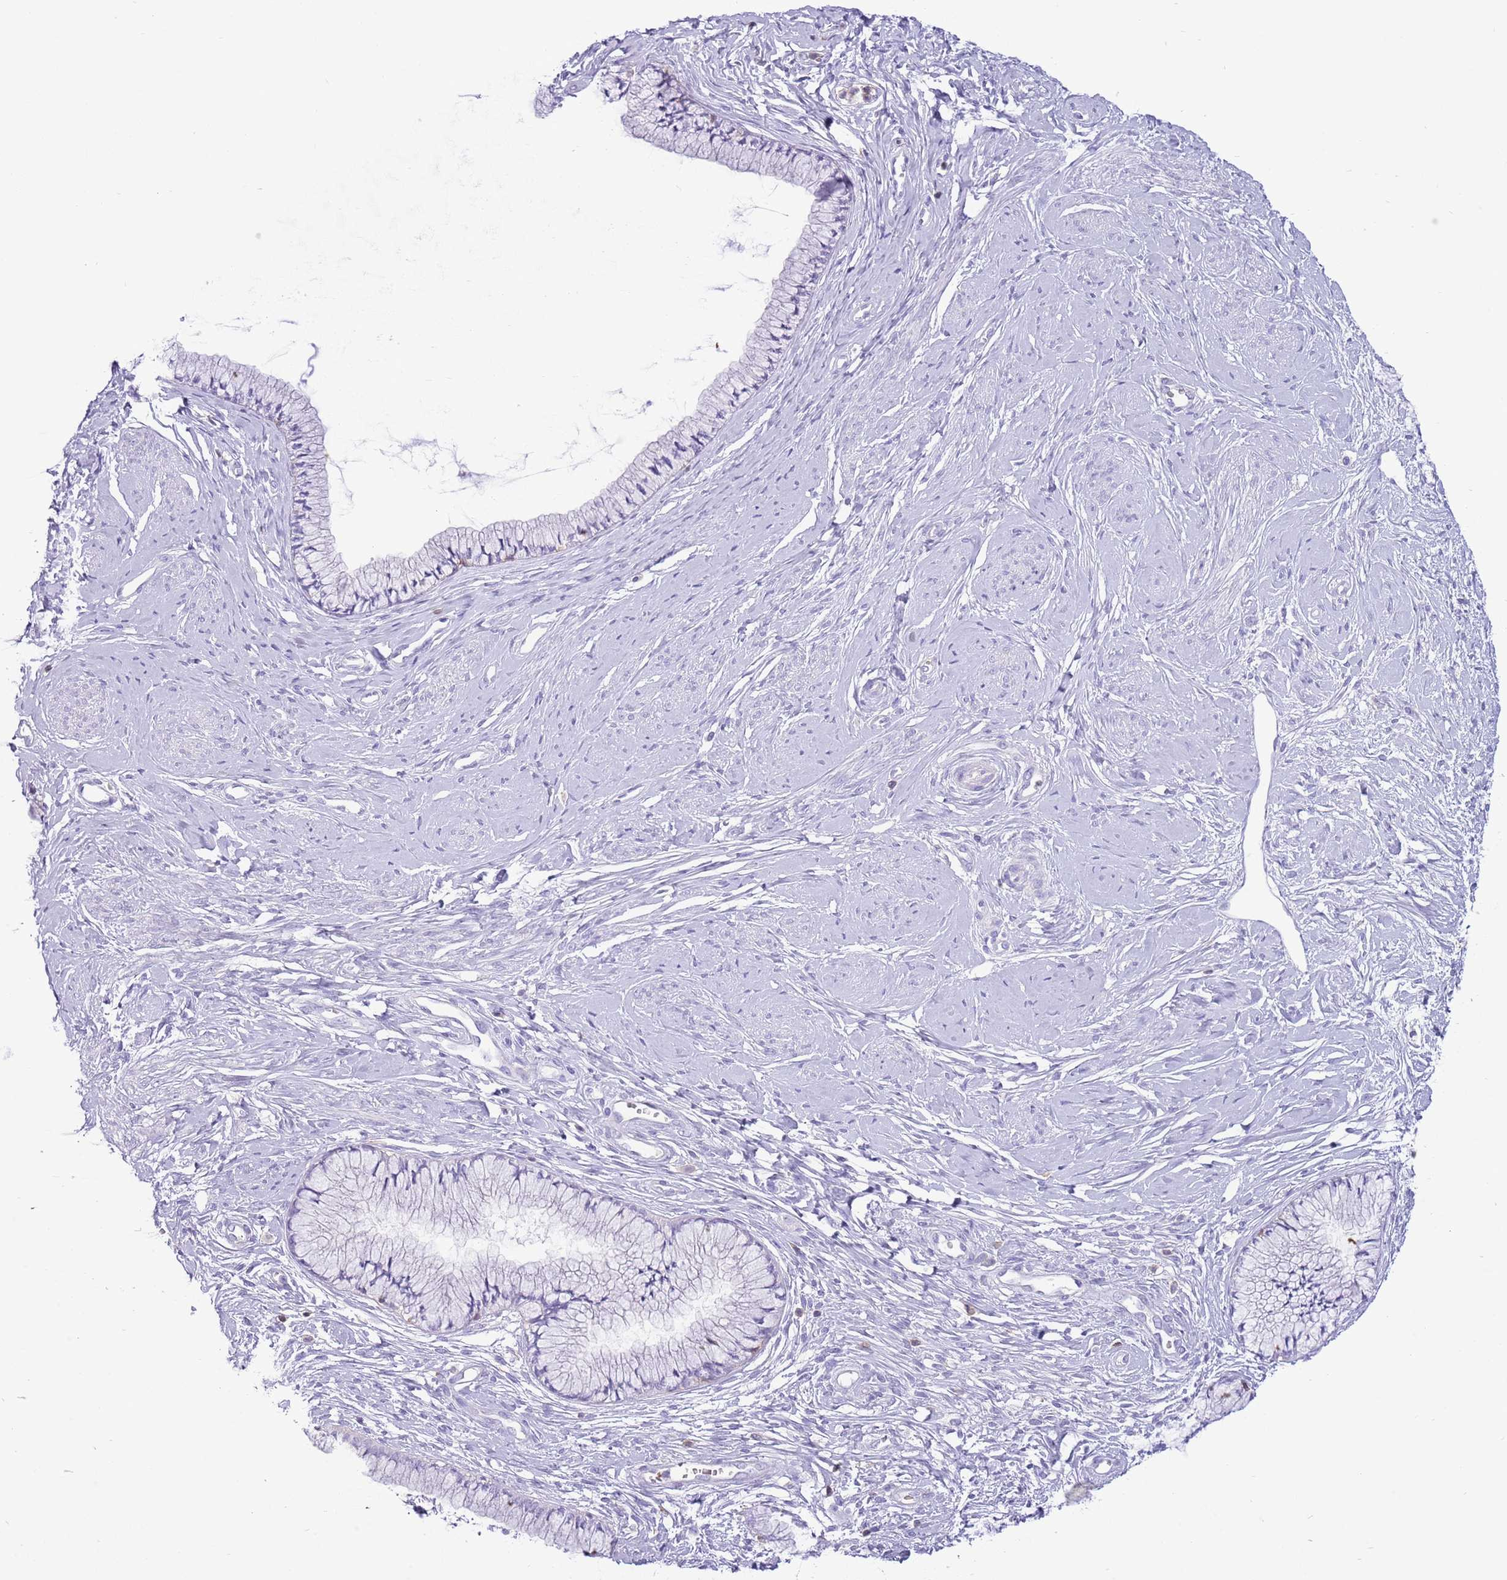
{"staining": {"intensity": "negative", "quantity": "none", "location": "none"}, "tissue": "cervix", "cell_type": "Glandular cells", "image_type": "normal", "snomed": [{"axis": "morphology", "description": "Normal tissue, NOS"}, {"axis": "topography", "description": "Cervix"}], "caption": "Immunohistochemistry (IHC) micrograph of unremarkable cervix: human cervix stained with DAB (3,3'-diaminobenzidine) displays no significant protein staining in glandular cells.", "gene": "OR4Q3", "patient": {"sex": "female", "age": 42}}